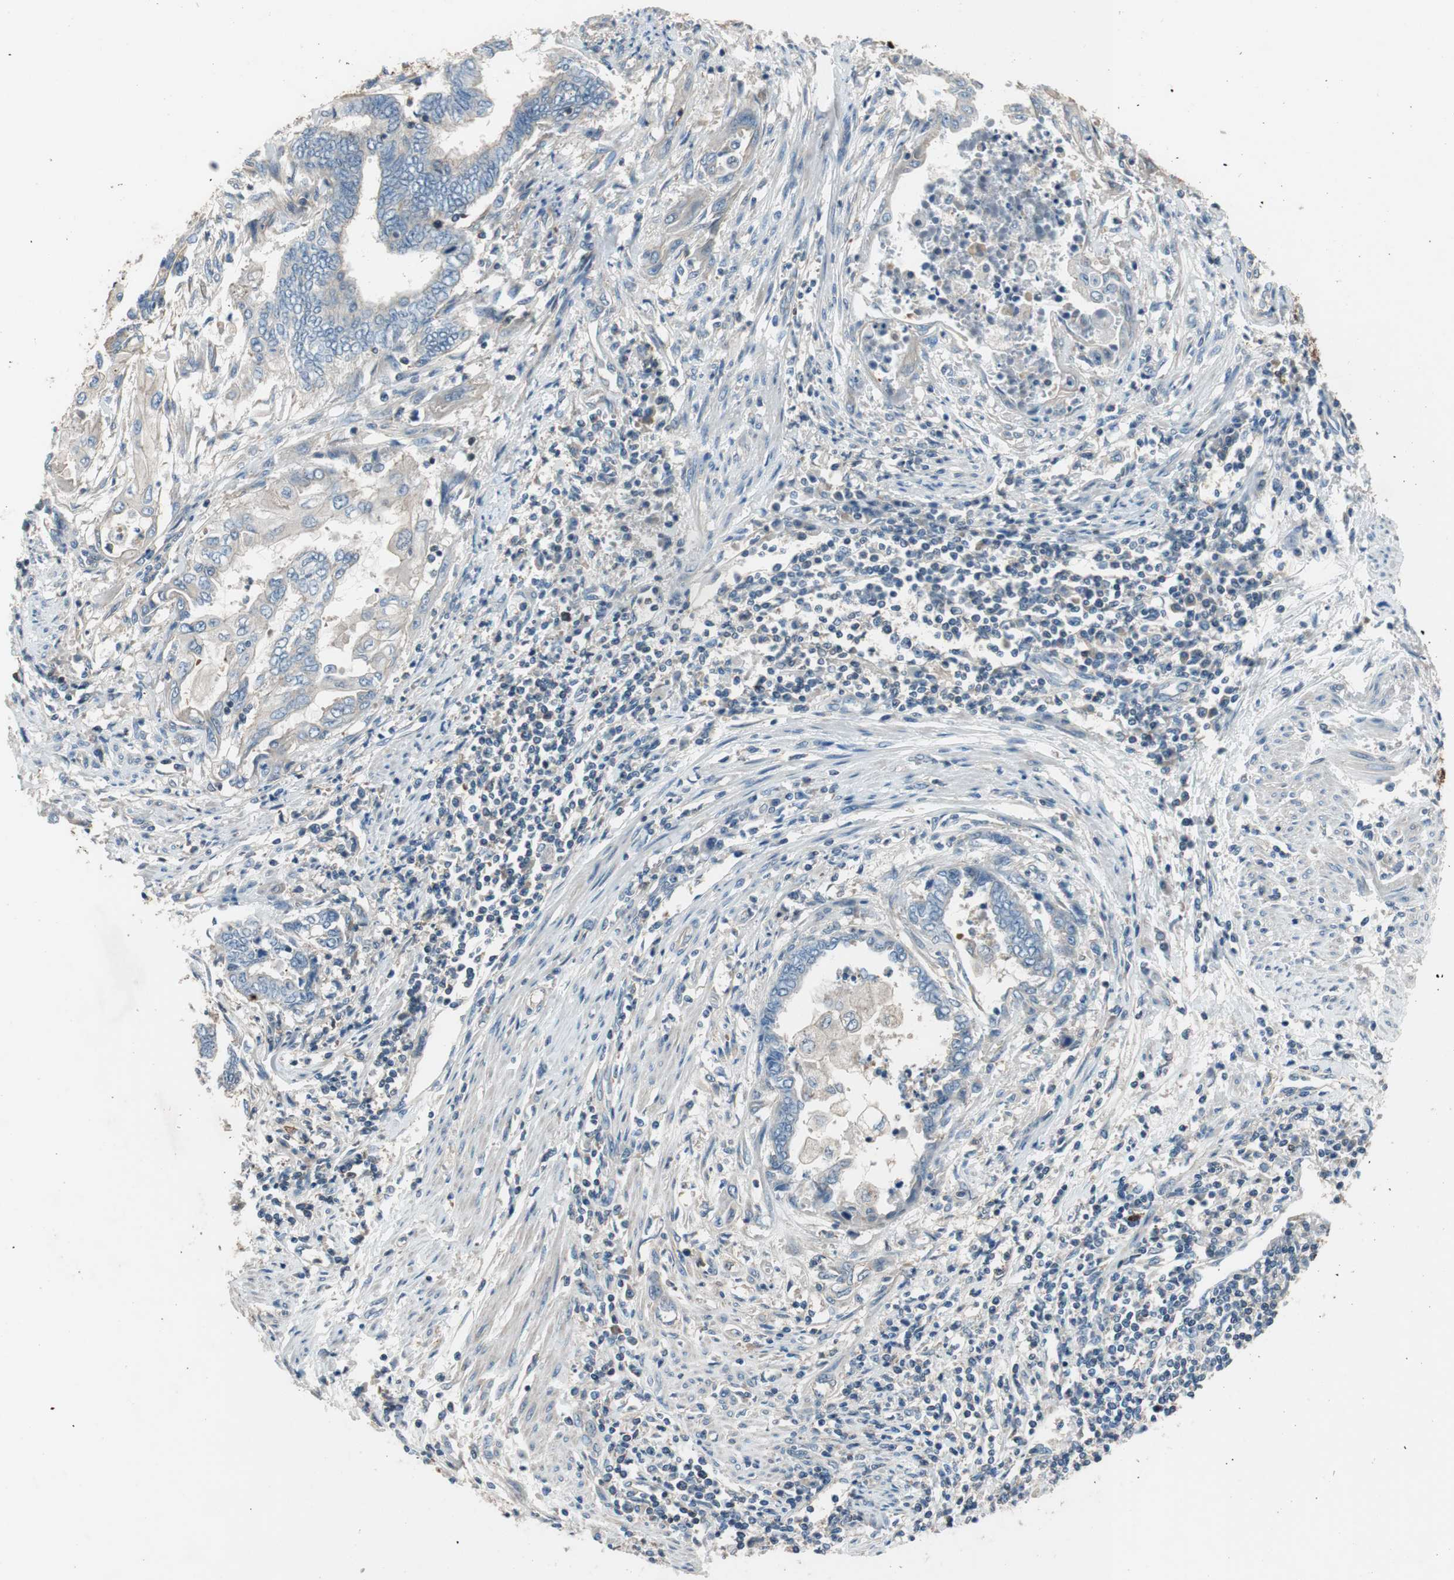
{"staining": {"intensity": "negative", "quantity": "none", "location": "none"}, "tissue": "endometrial cancer", "cell_type": "Tumor cells", "image_type": "cancer", "snomed": [{"axis": "morphology", "description": "Adenocarcinoma, NOS"}, {"axis": "topography", "description": "Uterus"}, {"axis": "topography", "description": "Endometrium"}], "caption": "Tumor cells are negative for protein expression in human endometrial cancer.", "gene": "CALML3", "patient": {"sex": "female", "age": 70}}